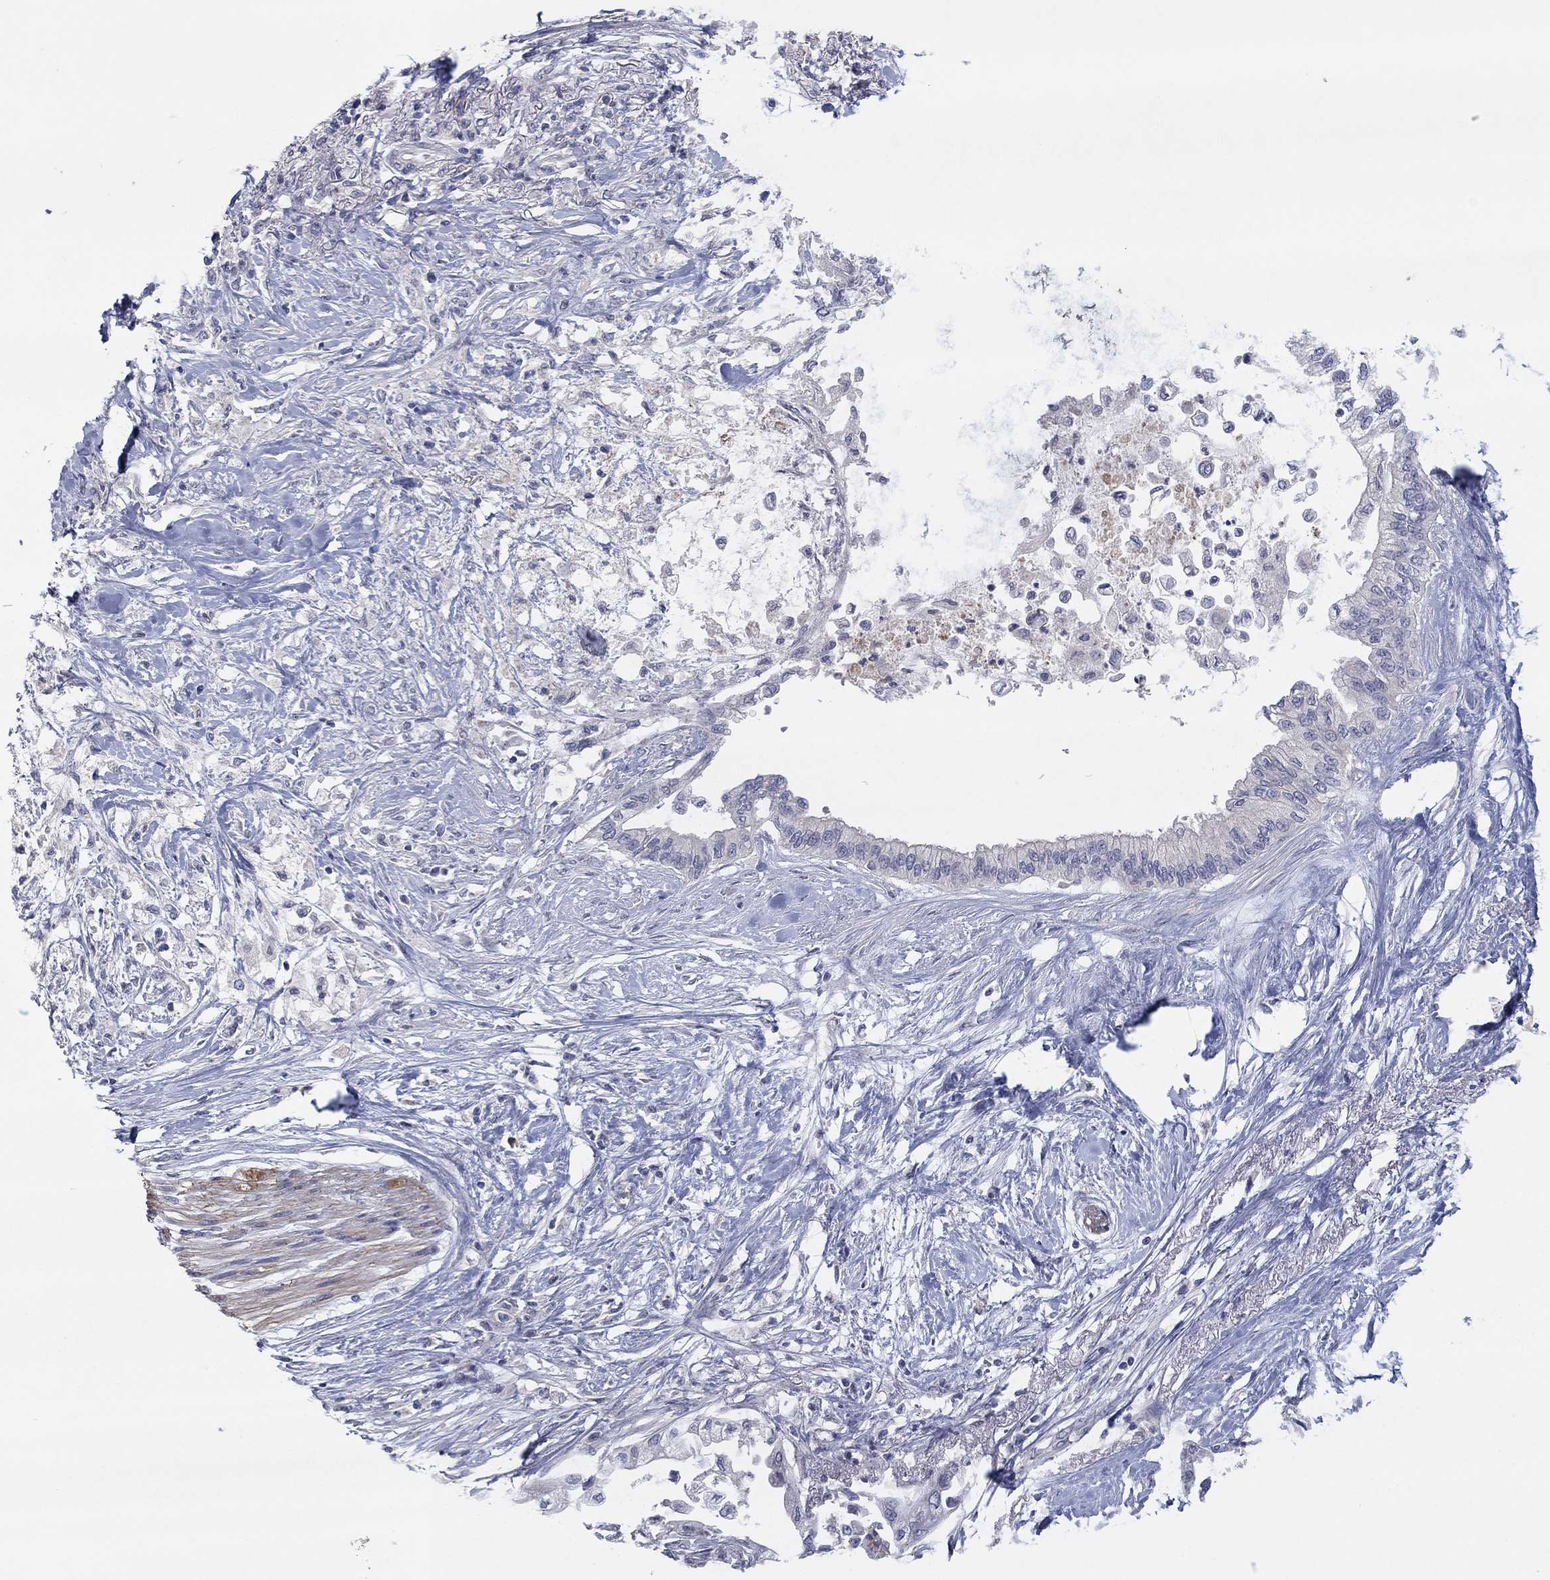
{"staining": {"intensity": "negative", "quantity": "none", "location": "none"}, "tissue": "pancreatic cancer", "cell_type": "Tumor cells", "image_type": "cancer", "snomed": [{"axis": "morphology", "description": "Normal tissue, NOS"}, {"axis": "morphology", "description": "Adenocarcinoma, NOS"}, {"axis": "topography", "description": "Pancreas"}, {"axis": "topography", "description": "Duodenum"}], "caption": "Pancreatic cancer was stained to show a protein in brown. There is no significant staining in tumor cells.", "gene": "AMN1", "patient": {"sex": "female", "age": 60}}